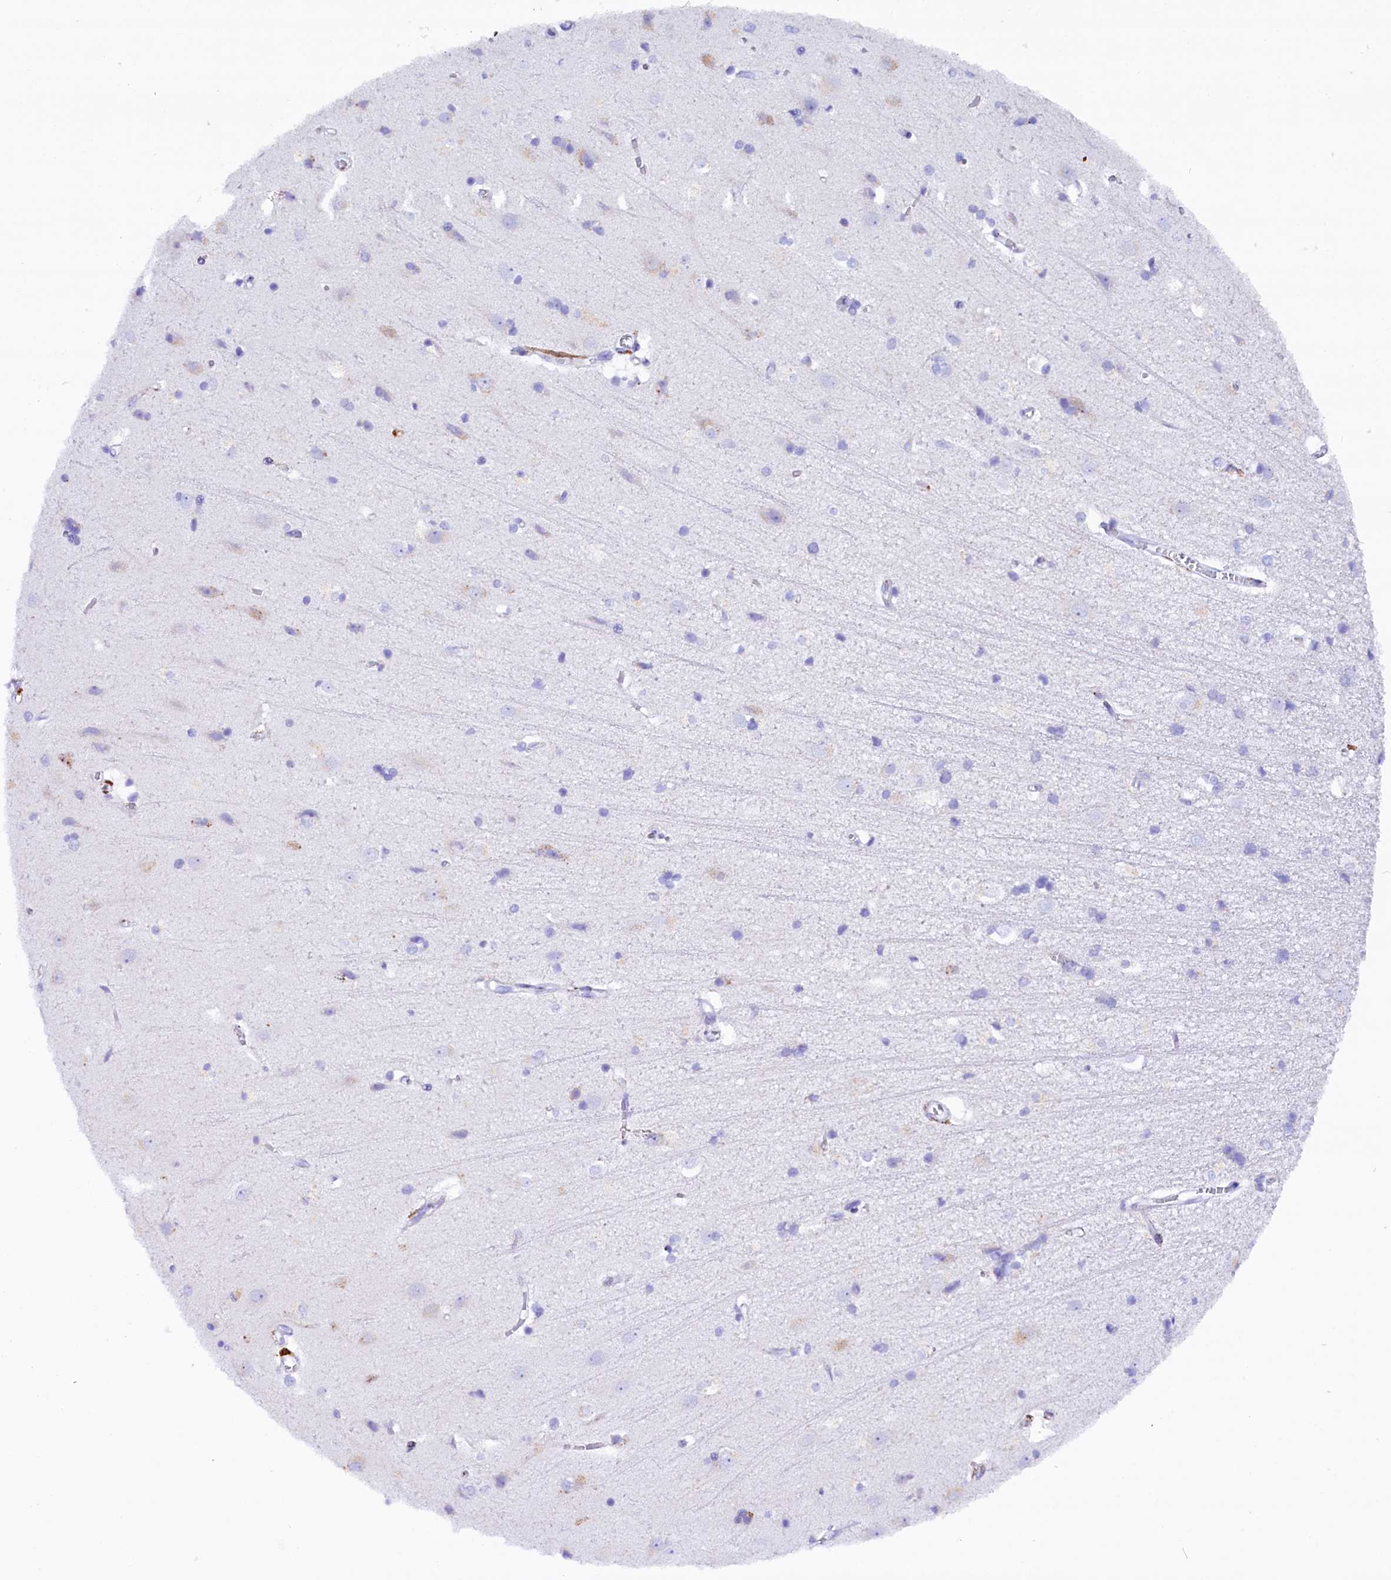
{"staining": {"intensity": "negative", "quantity": "none", "location": "none"}, "tissue": "cerebral cortex", "cell_type": "Endothelial cells", "image_type": "normal", "snomed": [{"axis": "morphology", "description": "Normal tissue, NOS"}, {"axis": "topography", "description": "Cerebral cortex"}], "caption": "Immunohistochemistry micrograph of normal human cerebral cortex stained for a protein (brown), which displays no positivity in endothelial cells.", "gene": "CMTR2", "patient": {"sex": "male", "age": 54}}